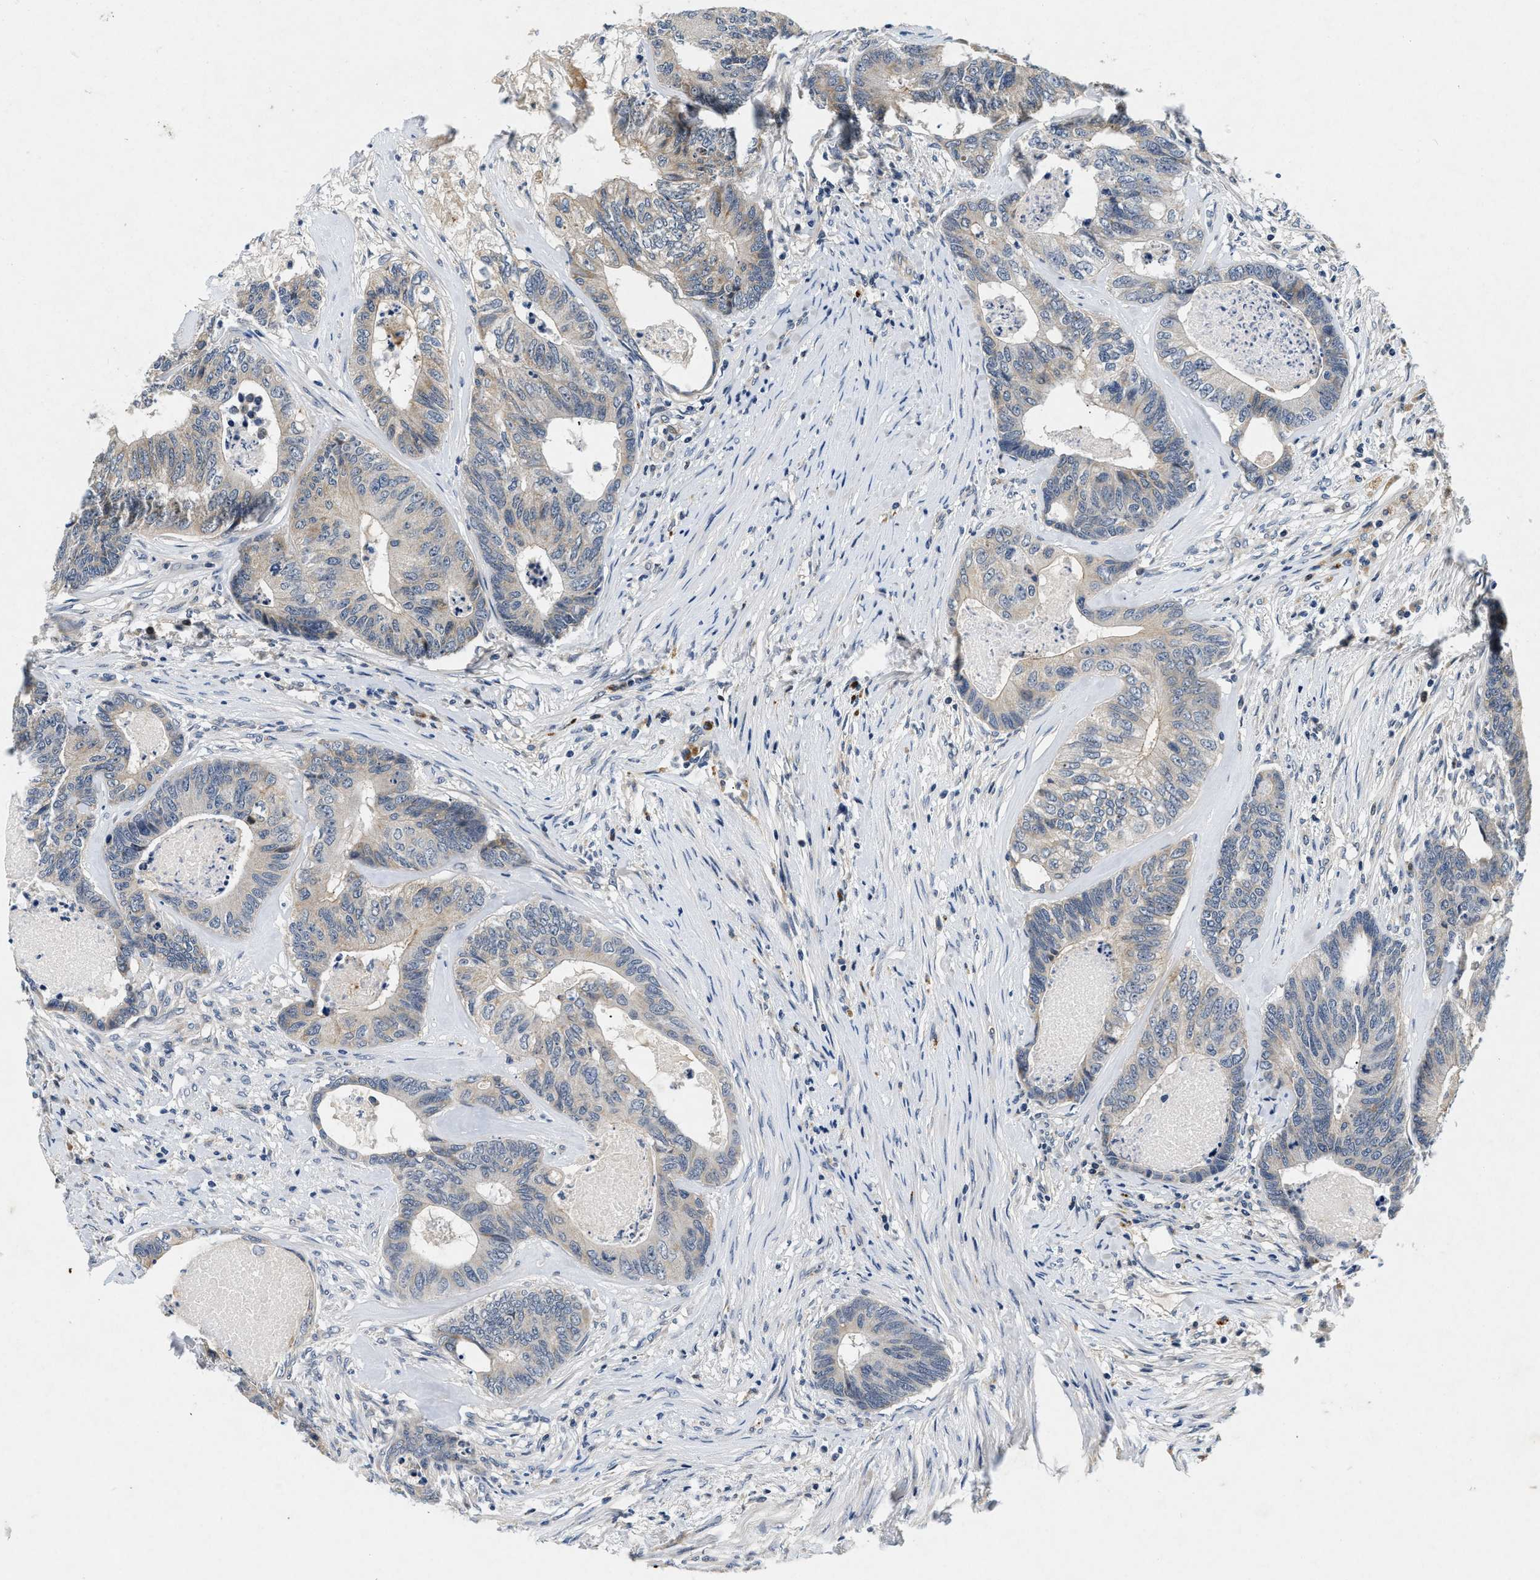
{"staining": {"intensity": "weak", "quantity": ">75%", "location": "cytoplasmic/membranous"}, "tissue": "colorectal cancer", "cell_type": "Tumor cells", "image_type": "cancer", "snomed": [{"axis": "morphology", "description": "Adenocarcinoma, NOS"}, {"axis": "topography", "description": "Colon"}], "caption": "Colorectal cancer (adenocarcinoma) was stained to show a protein in brown. There is low levels of weak cytoplasmic/membranous staining in approximately >75% of tumor cells. The staining is performed using DAB brown chromogen to label protein expression. The nuclei are counter-stained blue using hematoxylin.", "gene": "PDP1", "patient": {"sex": "female", "age": 67}}